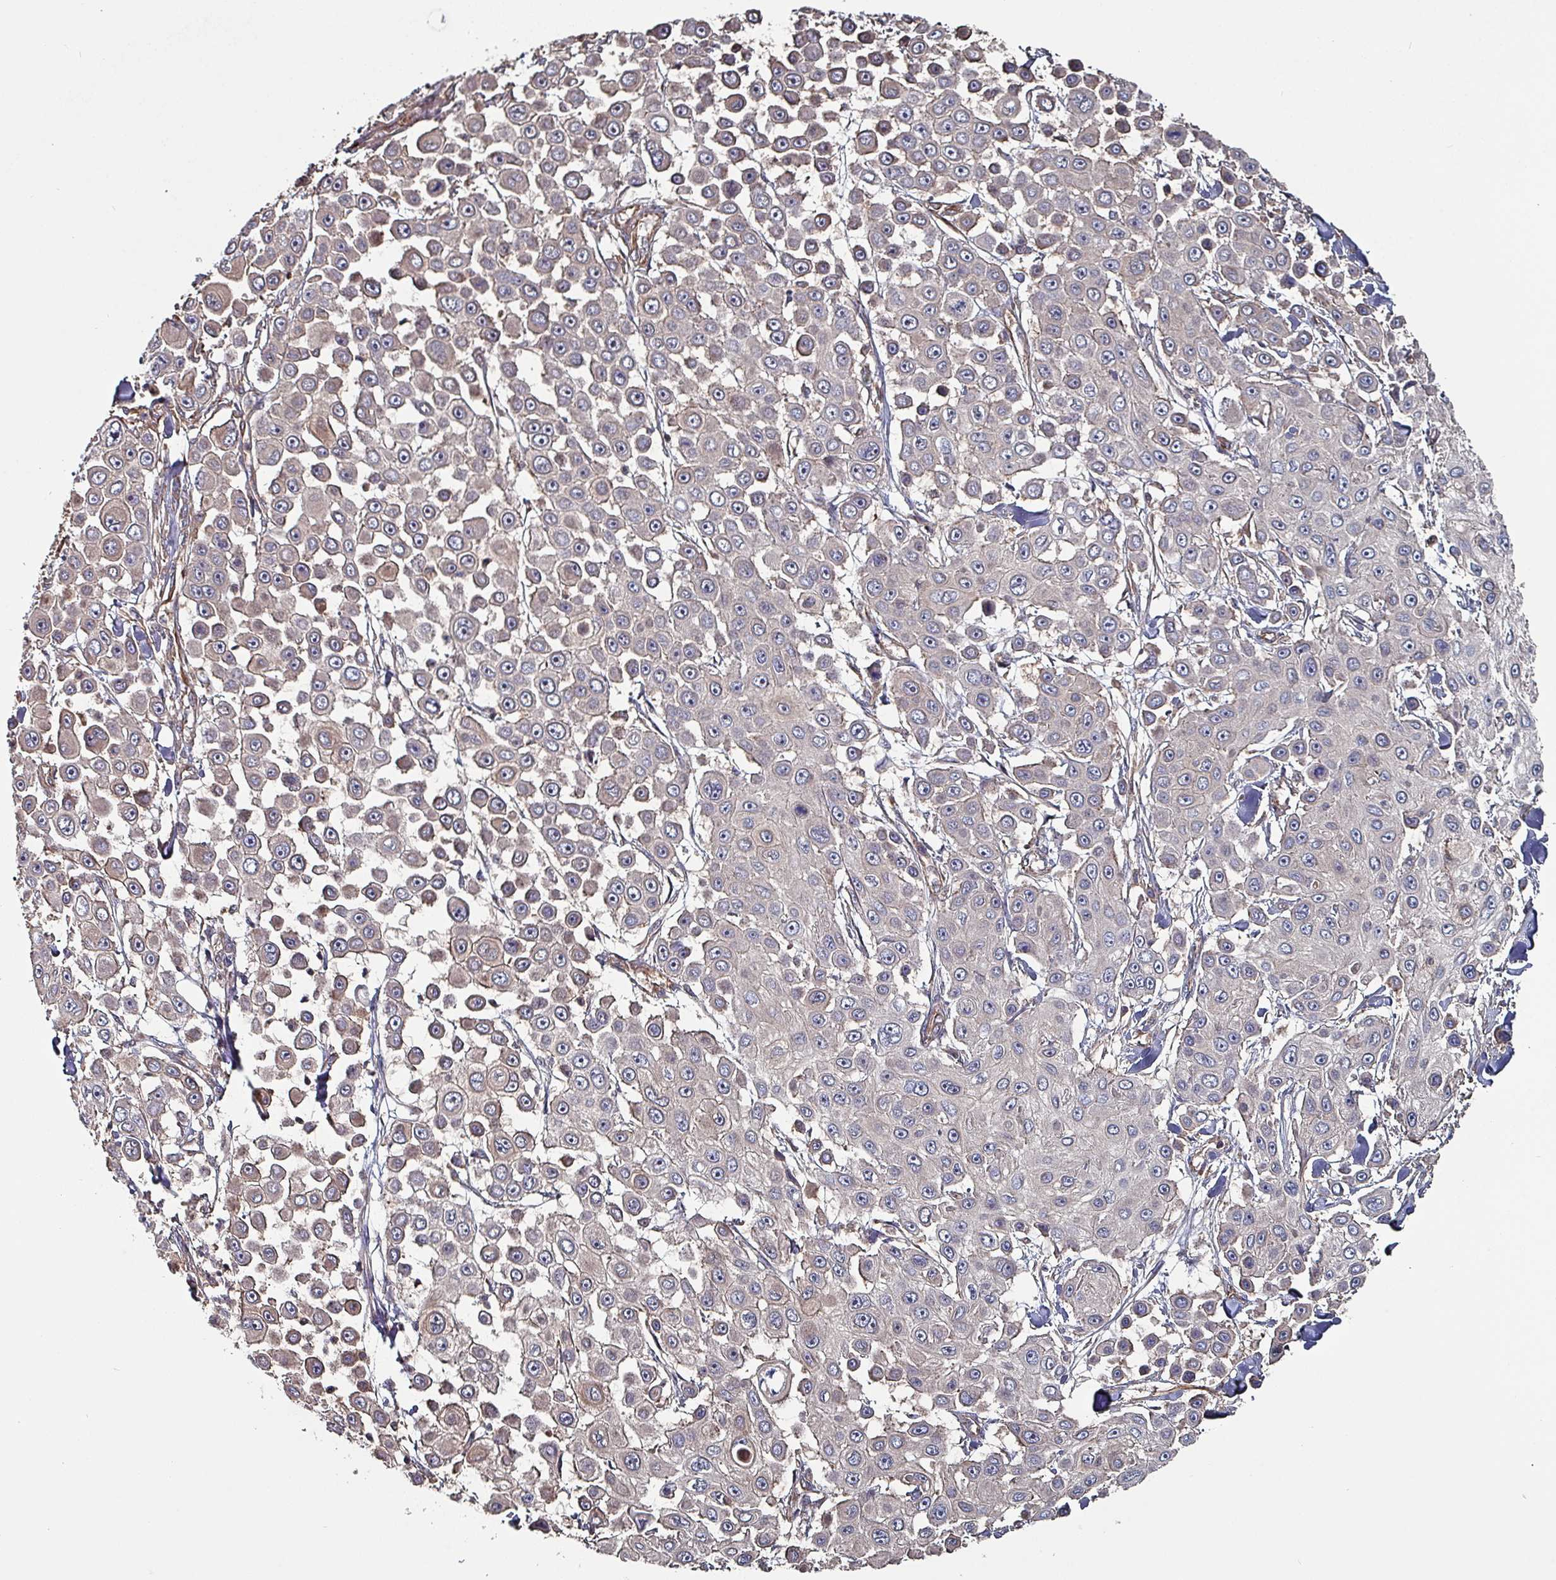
{"staining": {"intensity": "weak", "quantity": "<25%", "location": "cytoplasmic/membranous"}, "tissue": "skin cancer", "cell_type": "Tumor cells", "image_type": "cancer", "snomed": [{"axis": "morphology", "description": "Squamous cell carcinoma, NOS"}, {"axis": "topography", "description": "Skin"}], "caption": "An immunohistochemistry (IHC) histopathology image of skin cancer is shown. There is no staining in tumor cells of skin cancer. Nuclei are stained in blue.", "gene": "ANO10", "patient": {"sex": "male", "age": 67}}